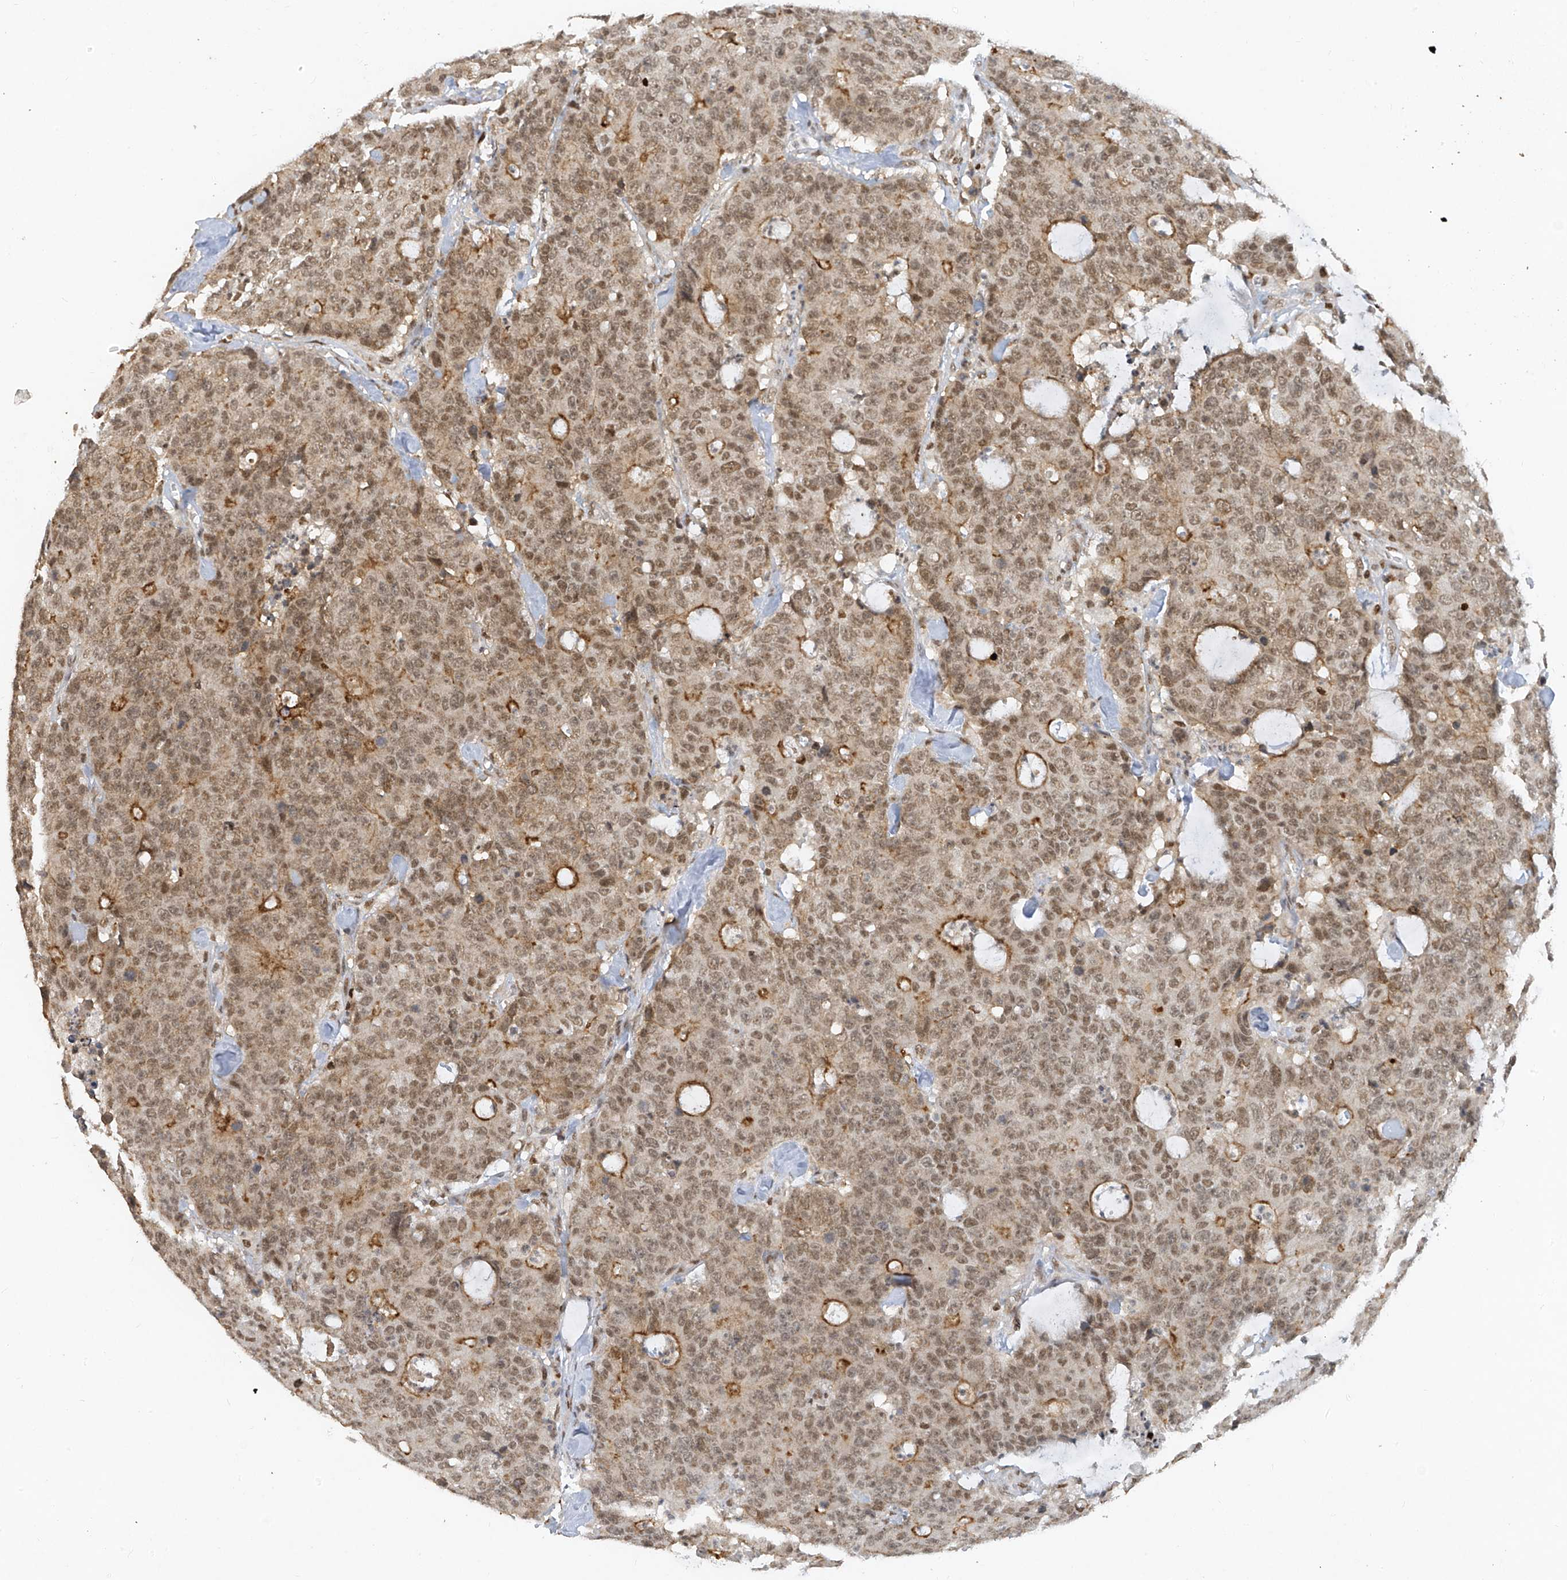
{"staining": {"intensity": "moderate", "quantity": ">75%", "location": "nuclear"}, "tissue": "colorectal cancer", "cell_type": "Tumor cells", "image_type": "cancer", "snomed": [{"axis": "morphology", "description": "Adenocarcinoma, NOS"}, {"axis": "topography", "description": "Colon"}], "caption": "An image showing moderate nuclear staining in about >75% of tumor cells in colorectal cancer, as visualized by brown immunohistochemical staining.", "gene": "ATRIP", "patient": {"sex": "female", "age": 86}}